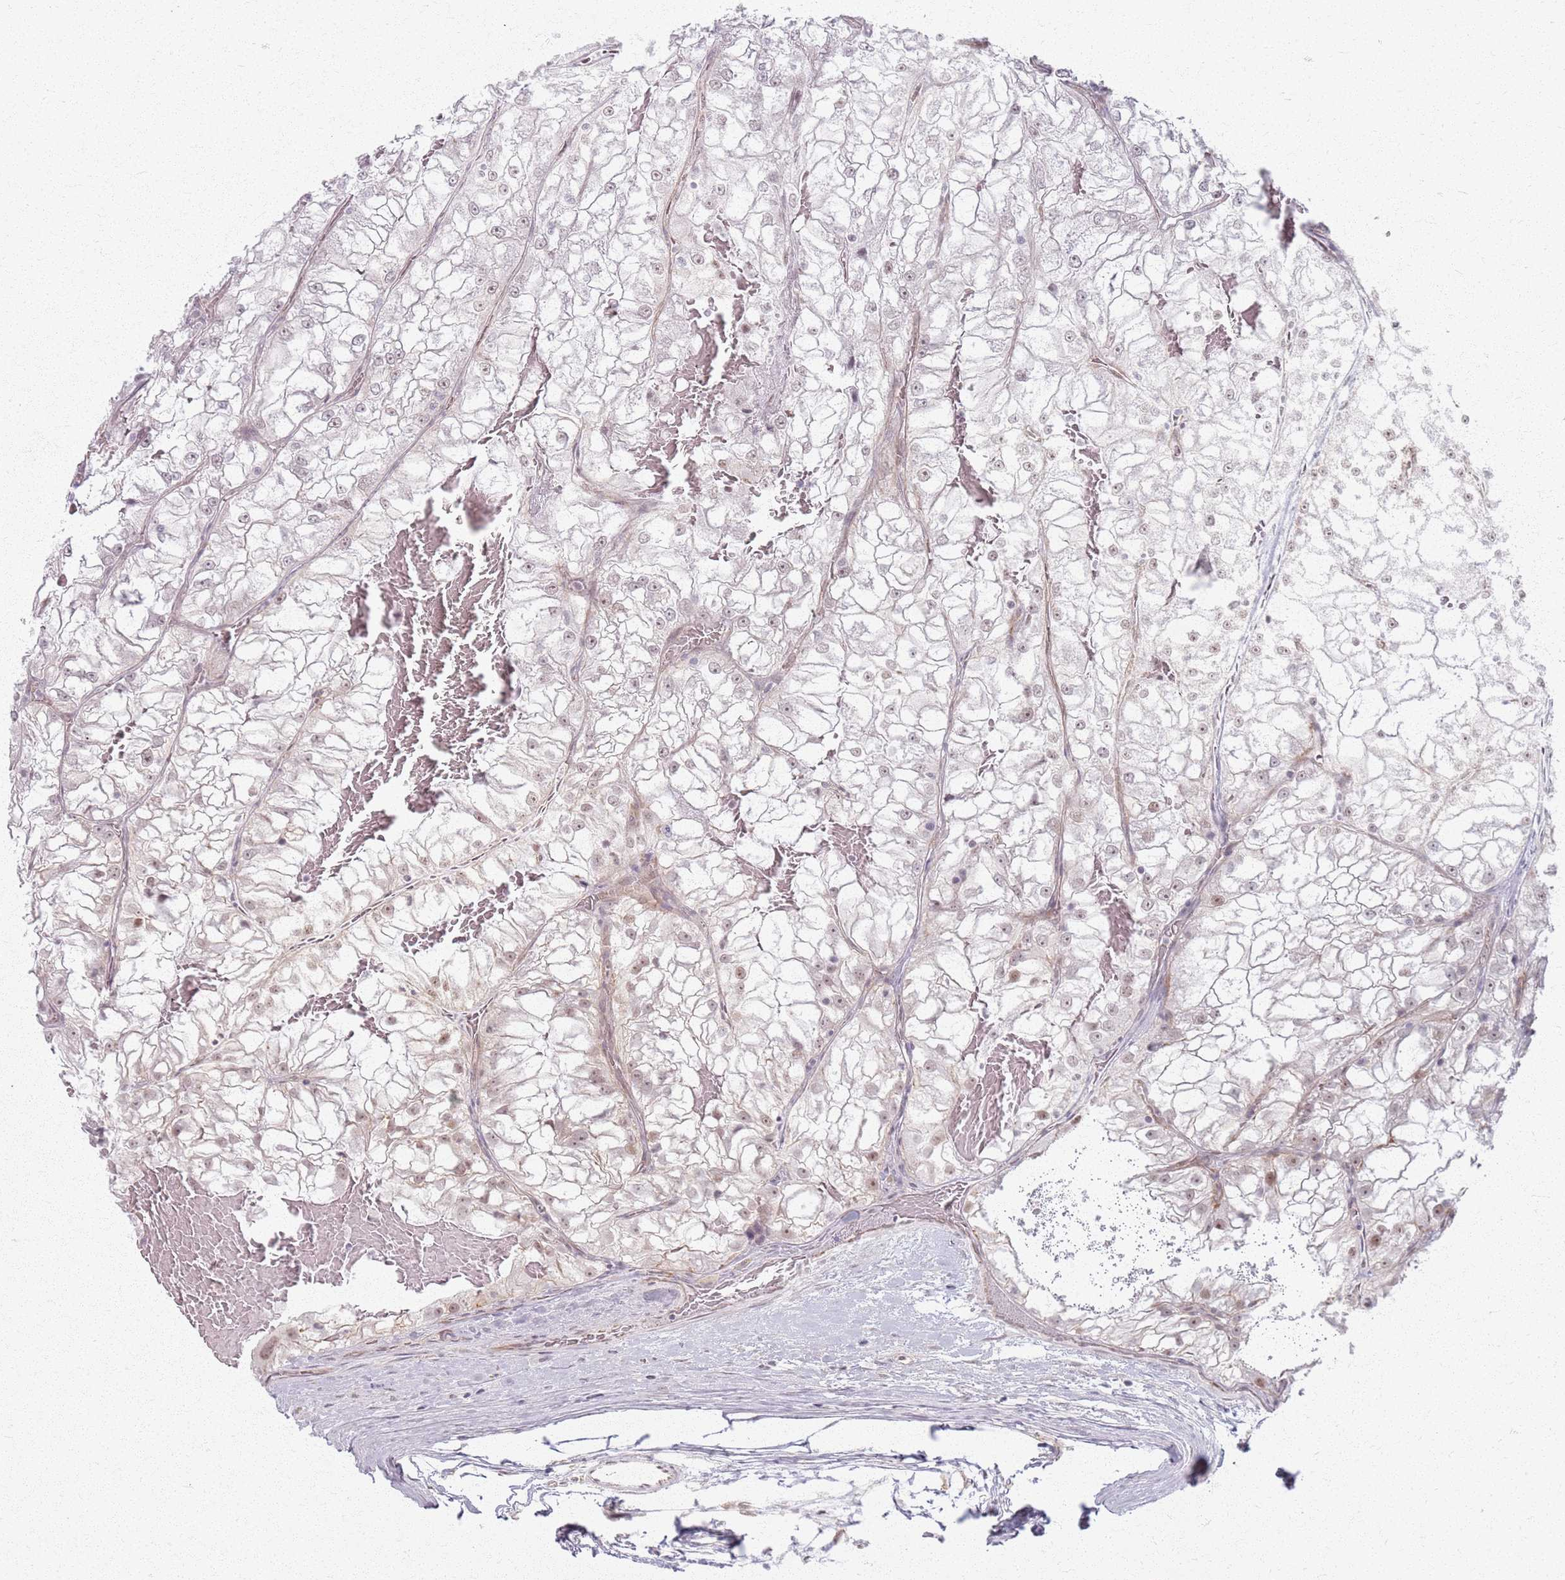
{"staining": {"intensity": "weak", "quantity": "<25%", "location": "nuclear"}, "tissue": "renal cancer", "cell_type": "Tumor cells", "image_type": "cancer", "snomed": [{"axis": "morphology", "description": "Adenocarcinoma, NOS"}, {"axis": "topography", "description": "Kidney"}], "caption": "DAB immunohistochemical staining of human adenocarcinoma (renal) exhibits no significant staining in tumor cells.", "gene": "KCNA5", "patient": {"sex": "female", "age": 72}}